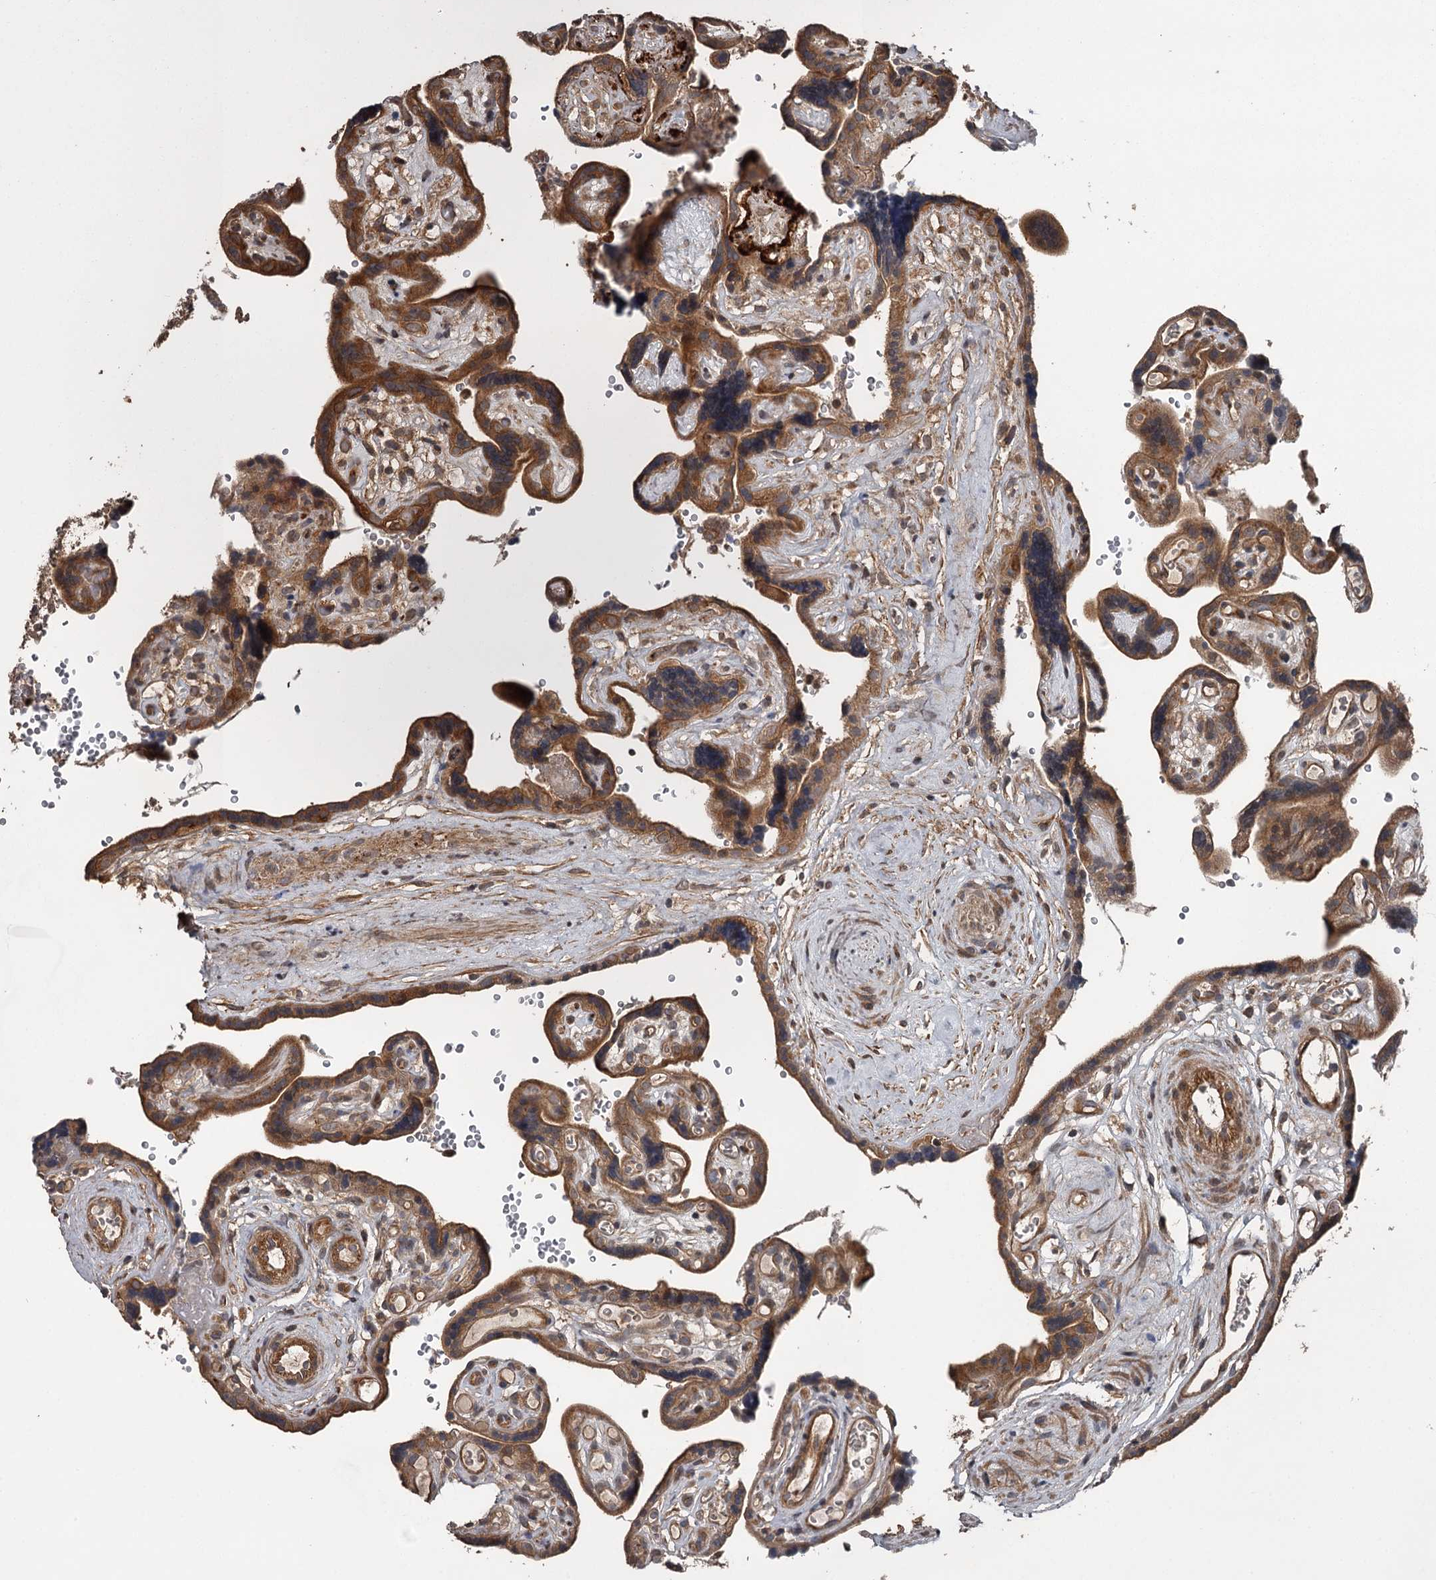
{"staining": {"intensity": "strong", "quantity": ">75%", "location": "cytoplasmic/membranous"}, "tissue": "placenta", "cell_type": "Decidual cells", "image_type": "normal", "snomed": [{"axis": "morphology", "description": "Normal tissue, NOS"}, {"axis": "topography", "description": "Placenta"}], "caption": "Human placenta stained for a protein (brown) shows strong cytoplasmic/membranous positive positivity in approximately >75% of decidual cells.", "gene": "RAB21", "patient": {"sex": "female", "age": 30}}